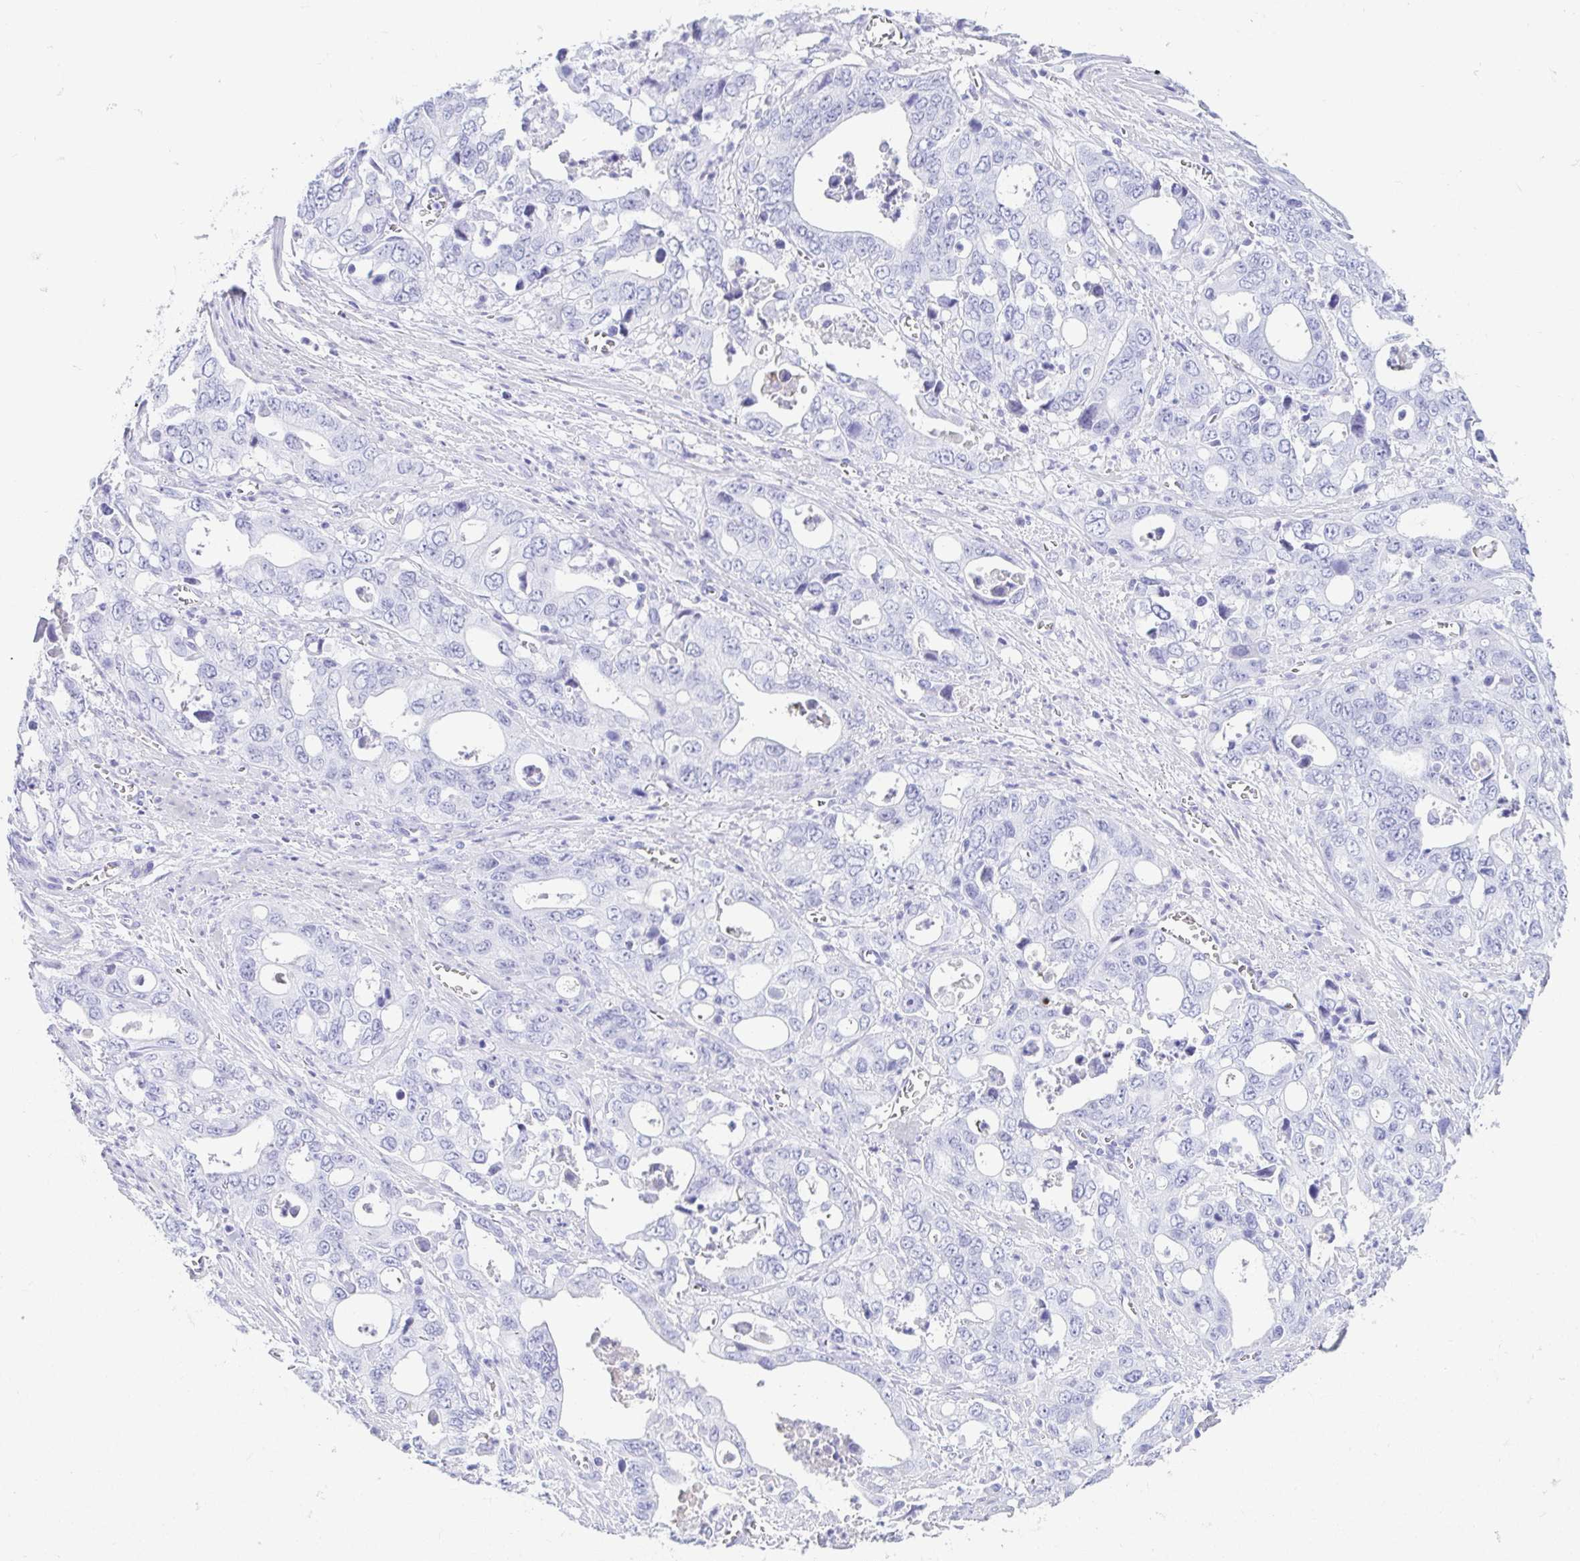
{"staining": {"intensity": "negative", "quantity": "none", "location": "none"}, "tissue": "stomach cancer", "cell_type": "Tumor cells", "image_type": "cancer", "snomed": [{"axis": "morphology", "description": "Adenocarcinoma, NOS"}, {"axis": "topography", "description": "Stomach, upper"}], "caption": "Tumor cells are negative for brown protein staining in adenocarcinoma (stomach). The staining was performed using DAB (3,3'-diaminobenzidine) to visualize the protein expression in brown, while the nuclei were stained in blue with hematoxylin (Magnification: 20x).", "gene": "GKN1", "patient": {"sex": "male", "age": 74}}